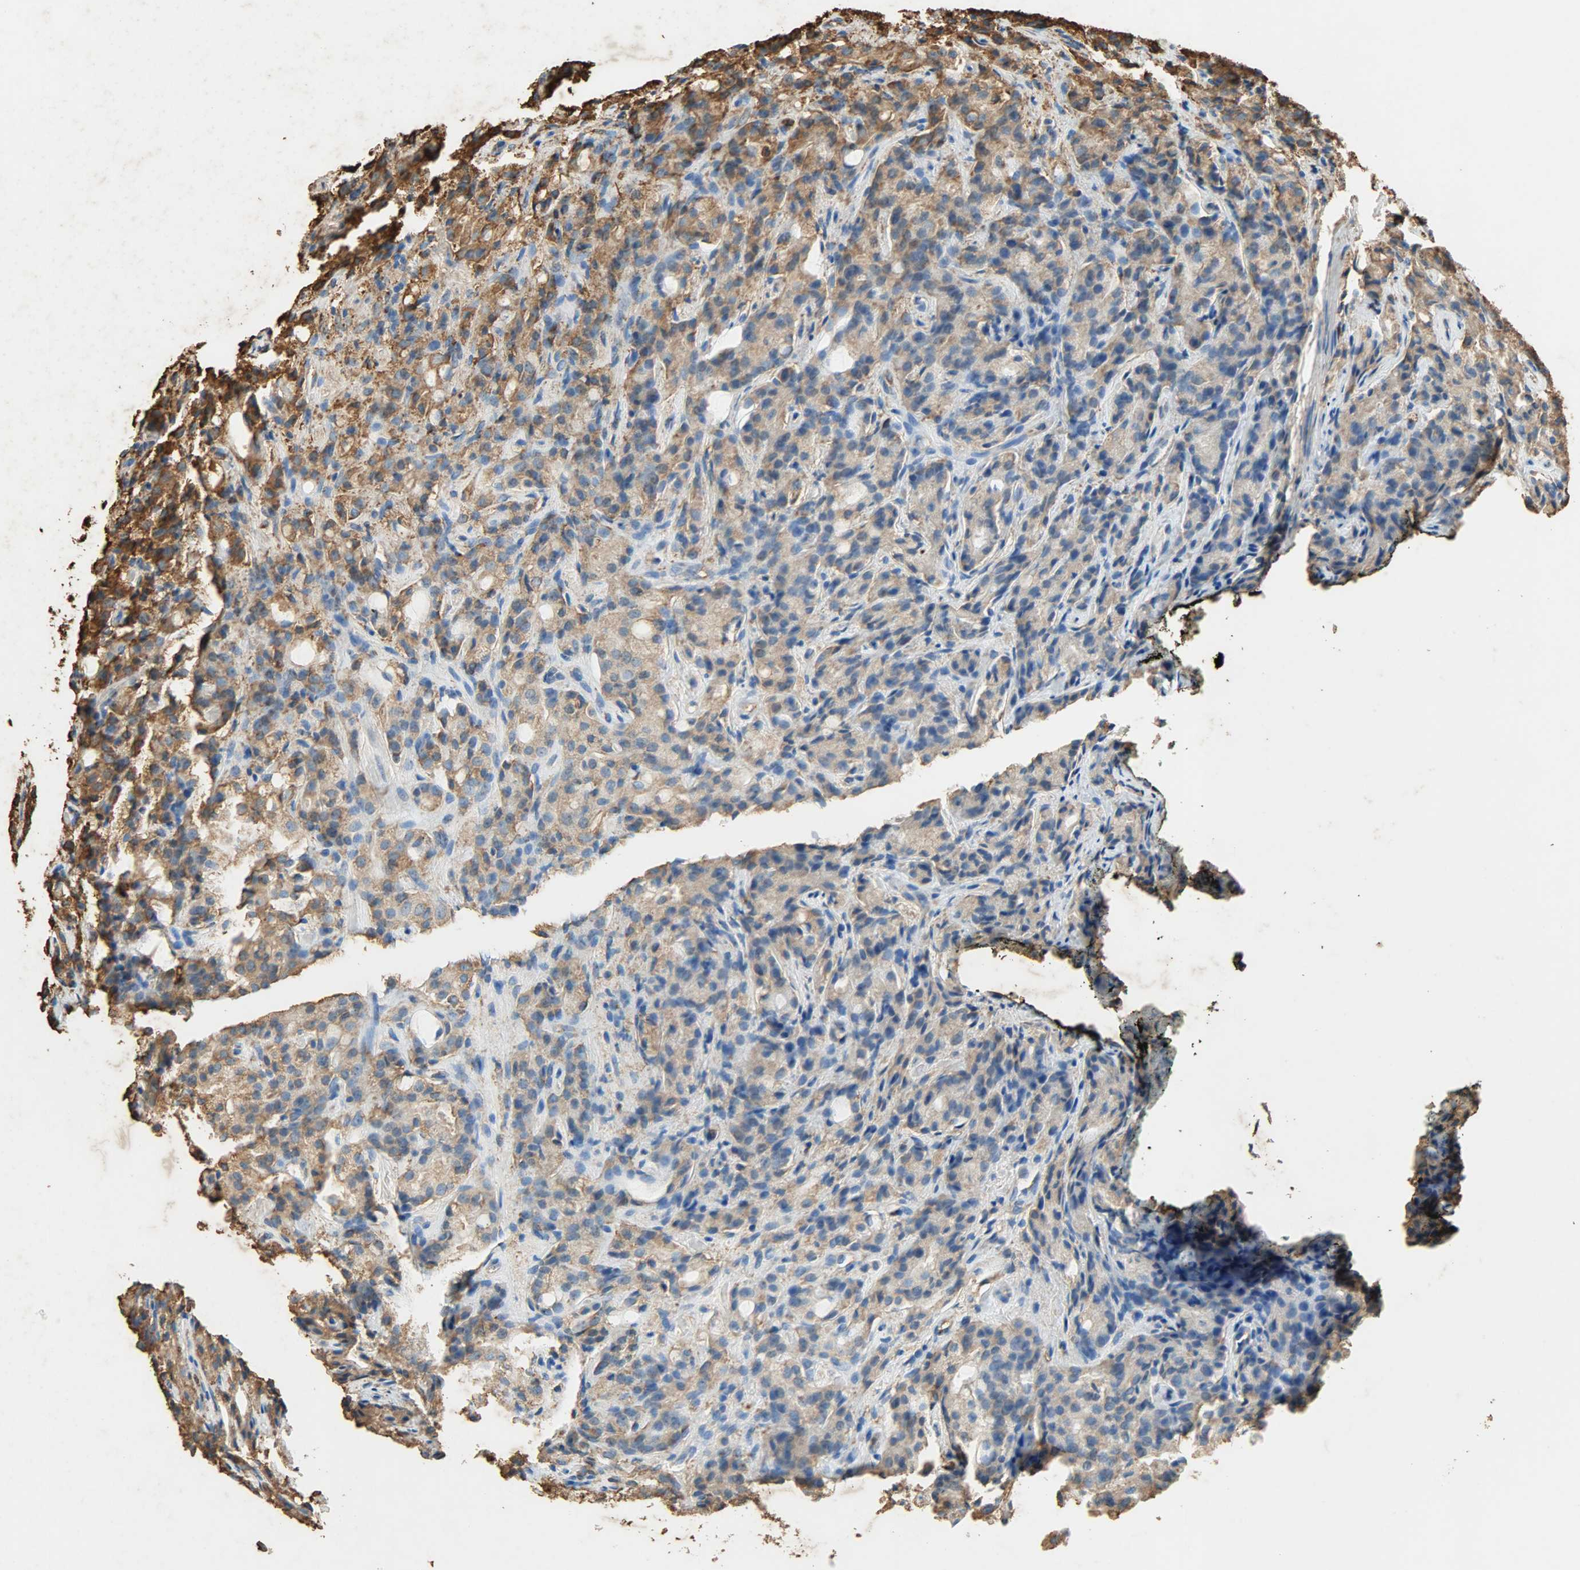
{"staining": {"intensity": "moderate", "quantity": ">75%", "location": "cytoplasmic/membranous"}, "tissue": "prostate cancer", "cell_type": "Tumor cells", "image_type": "cancer", "snomed": [{"axis": "morphology", "description": "Adenocarcinoma, High grade"}, {"axis": "topography", "description": "Prostate"}], "caption": "Protein analysis of prostate cancer tissue reveals moderate cytoplasmic/membranous positivity in approximately >75% of tumor cells.", "gene": "HSP90B1", "patient": {"sex": "male", "age": 72}}